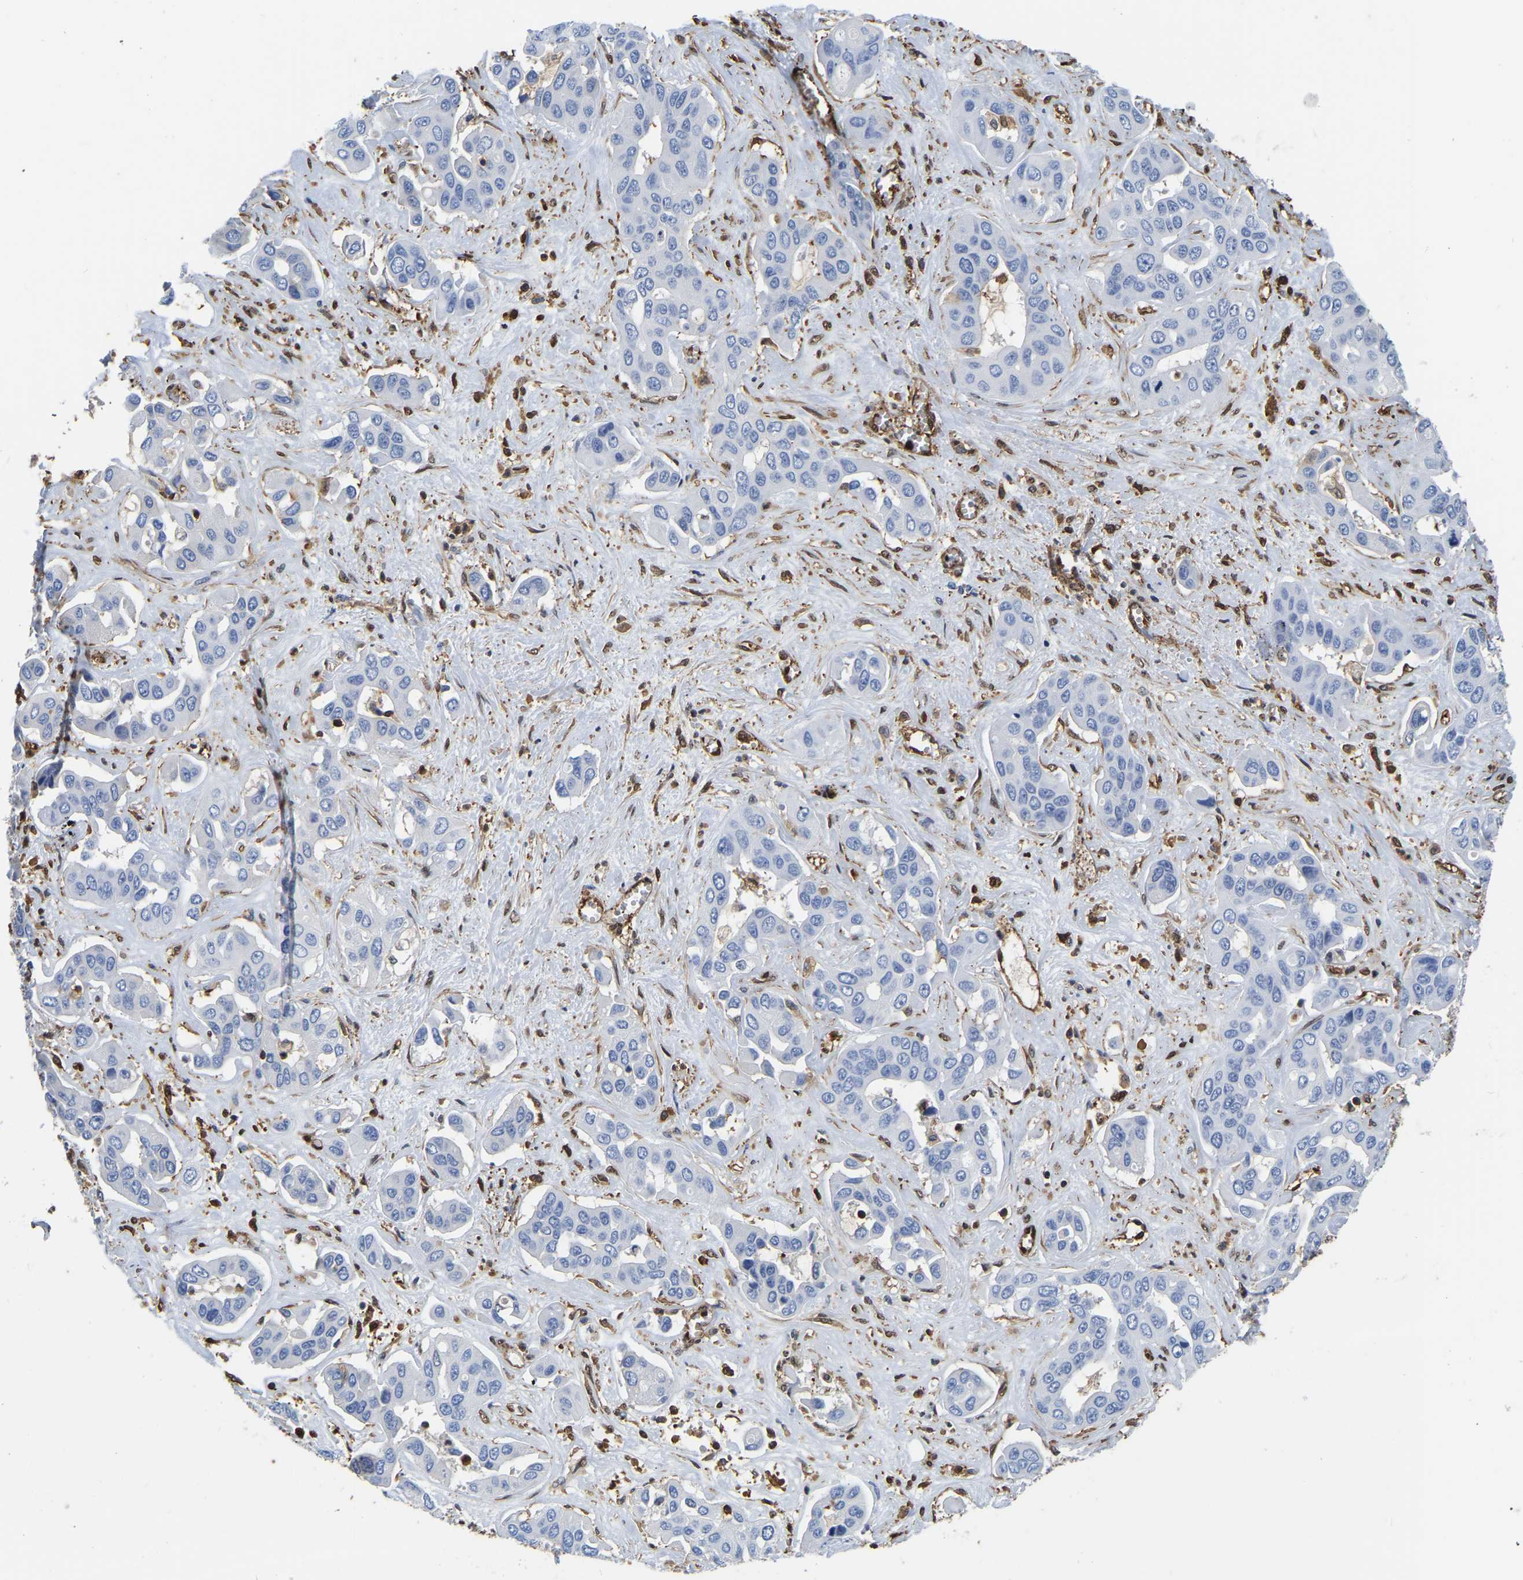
{"staining": {"intensity": "negative", "quantity": "none", "location": "none"}, "tissue": "liver cancer", "cell_type": "Tumor cells", "image_type": "cancer", "snomed": [{"axis": "morphology", "description": "Cholangiocarcinoma"}, {"axis": "topography", "description": "Liver"}], "caption": "High power microscopy image of an IHC photomicrograph of liver cholangiocarcinoma, revealing no significant positivity in tumor cells.", "gene": "LDHB", "patient": {"sex": "female", "age": 52}}